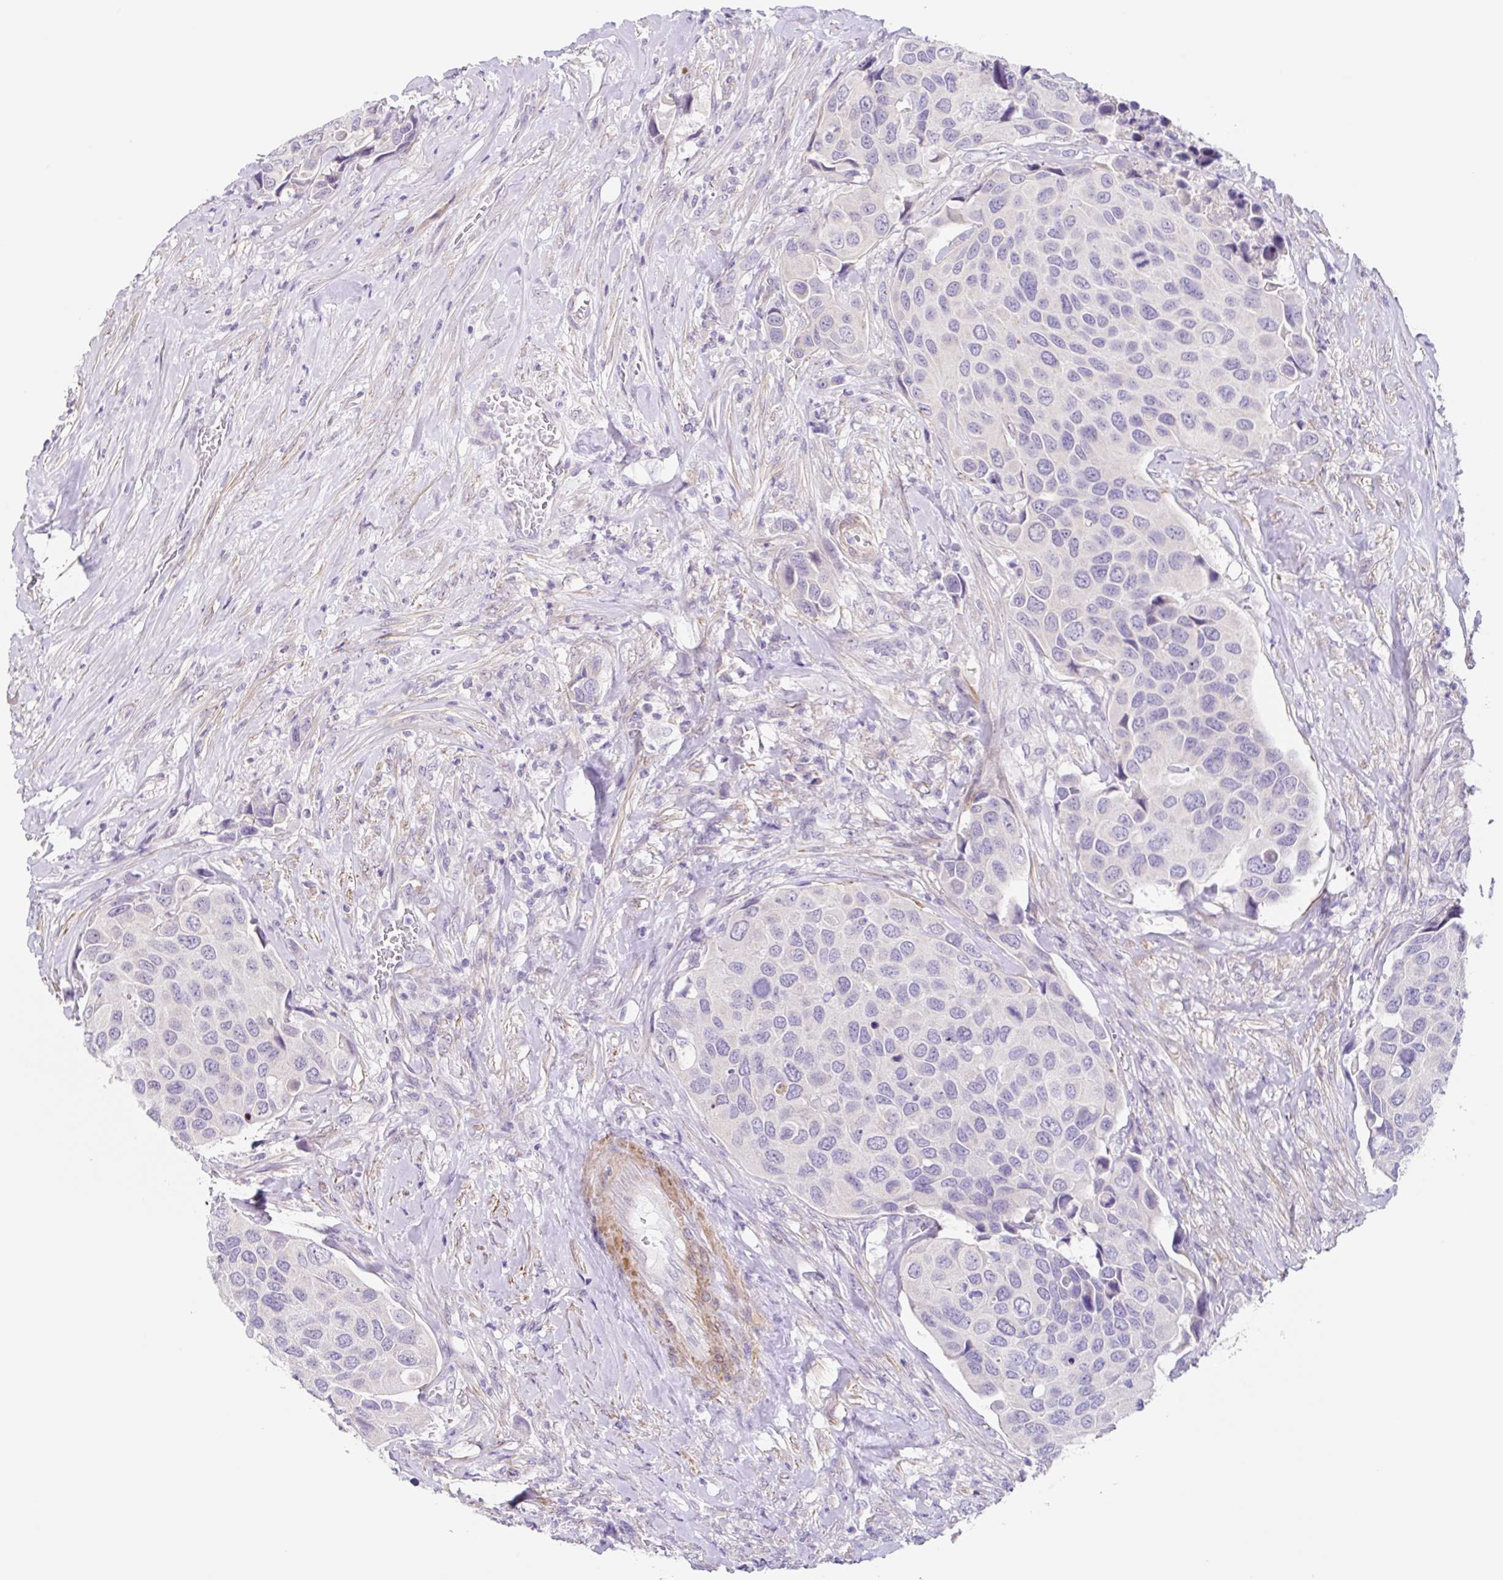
{"staining": {"intensity": "negative", "quantity": "none", "location": "none"}, "tissue": "urothelial cancer", "cell_type": "Tumor cells", "image_type": "cancer", "snomed": [{"axis": "morphology", "description": "Urothelial carcinoma, High grade"}, {"axis": "topography", "description": "Urinary bladder"}], "caption": "DAB (3,3'-diaminobenzidine) immunohistochemical staining of urothelial cancer shows no significant staining in tumor cells. The staining is performed using DAB brown chromogen with nuclei counter-stained in using hematoxylin.", "gene": "DCAF17", "patient": {"sex": "male", "age": 74}}